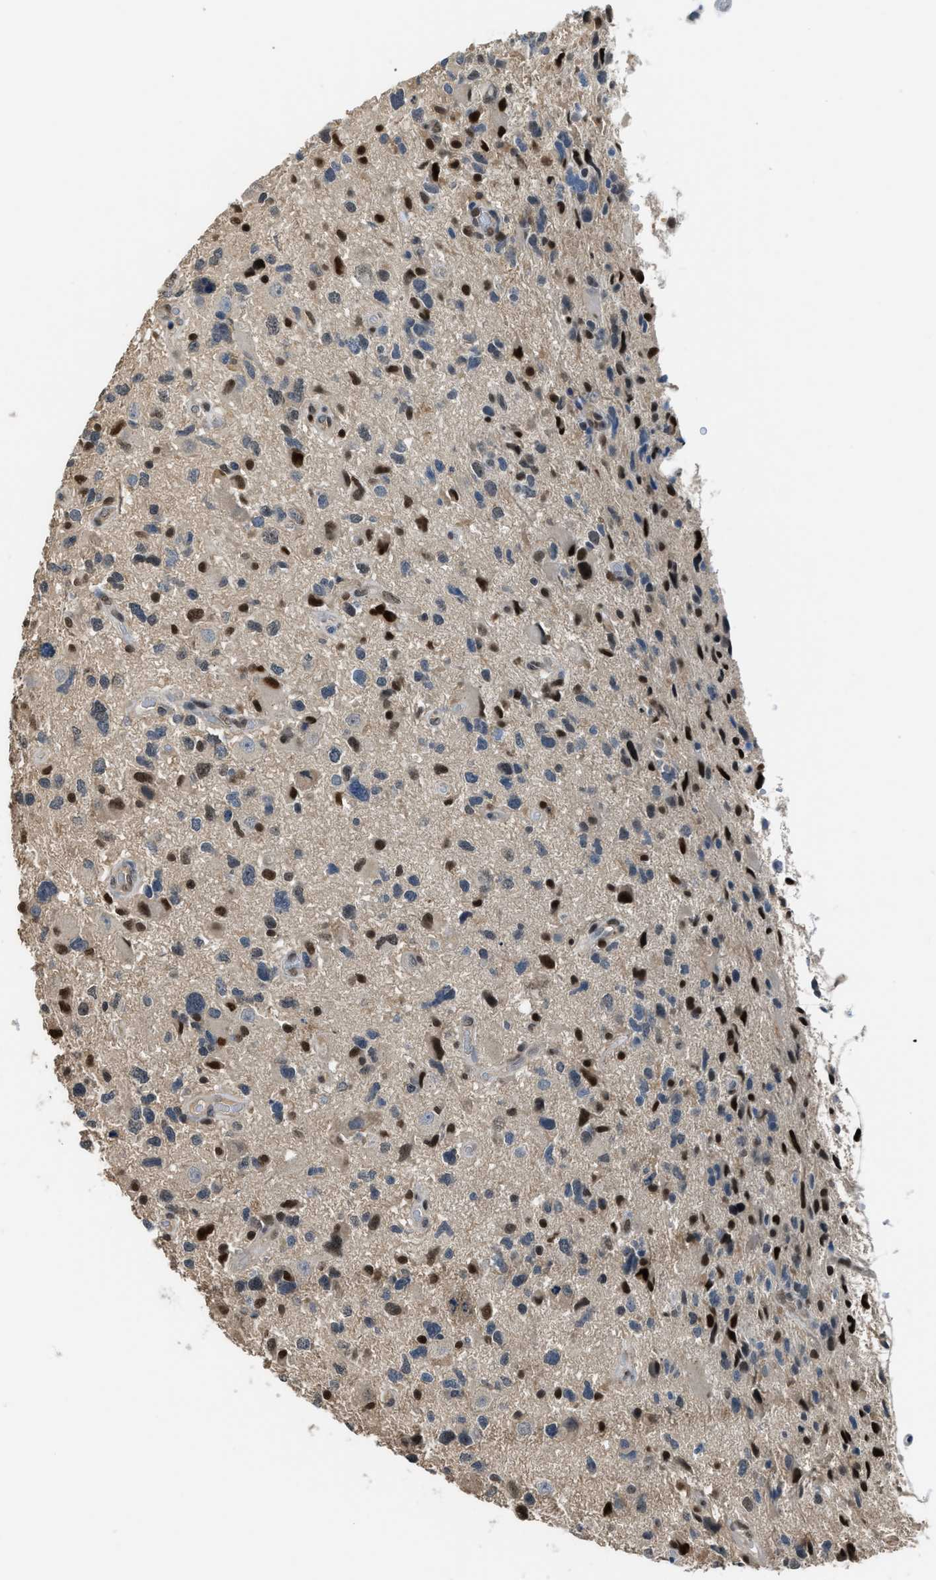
{"staining": {"intensity": "strong", "quantity": "<25%", "location": "nuclear"}, "tissue": "glioma", "cell_type": "Tumor cells", "image_type": "cancer", "snomed": [{"axis": "morphology", "description": "Glioma, malignant, High grade"}, {"axis": "topography", "description": "Brain"}], "caption": "High-grade glioma (malignant) stained with a protein marker demonstrates strong staining in tumor cells.", "gene": "ALX1", "patient": {"sex": "male", "age": 33}}